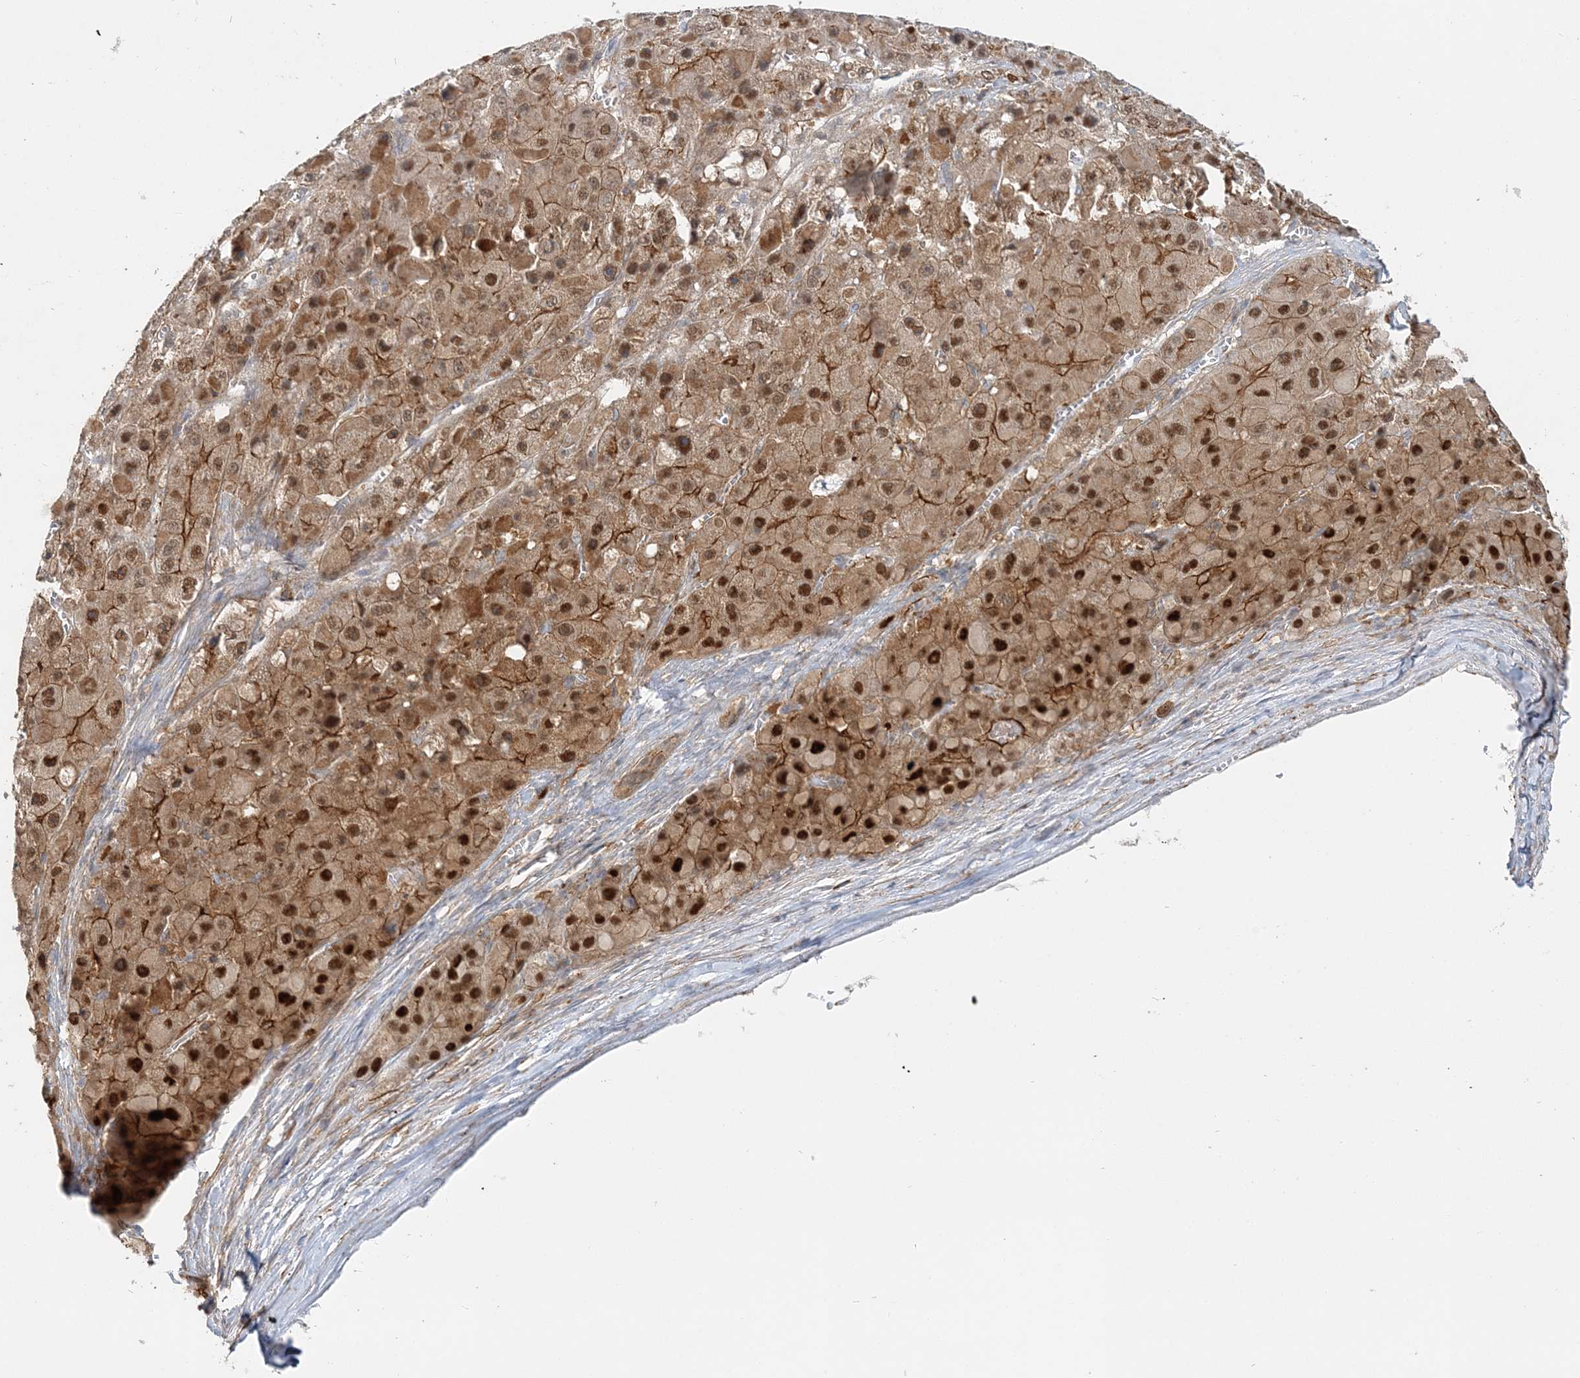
{"staining": {"intensity": "strong", "quantity": "25%-75%", "location": "cytoplasmic/membranous,nuclear"}, "tissue": "liver cancer", "cell_type": "Tumor cells", "image_type": "cancer", "snomed": [{"axis": "morphology", "description": "Carcinoma, Hepatocellular, NOS"}, {"axis": "topography", "description": "Liver"}], "caption": "Hepatocellular carcinoma (liver) was stained to show a protein in brown. There is high levels of strong cytoplasmic/membranous and nuclear staining in about 25%-75% of tumor cells.", "gene": "MAT2B", "patient": {"sex": "female", "age": 73}}